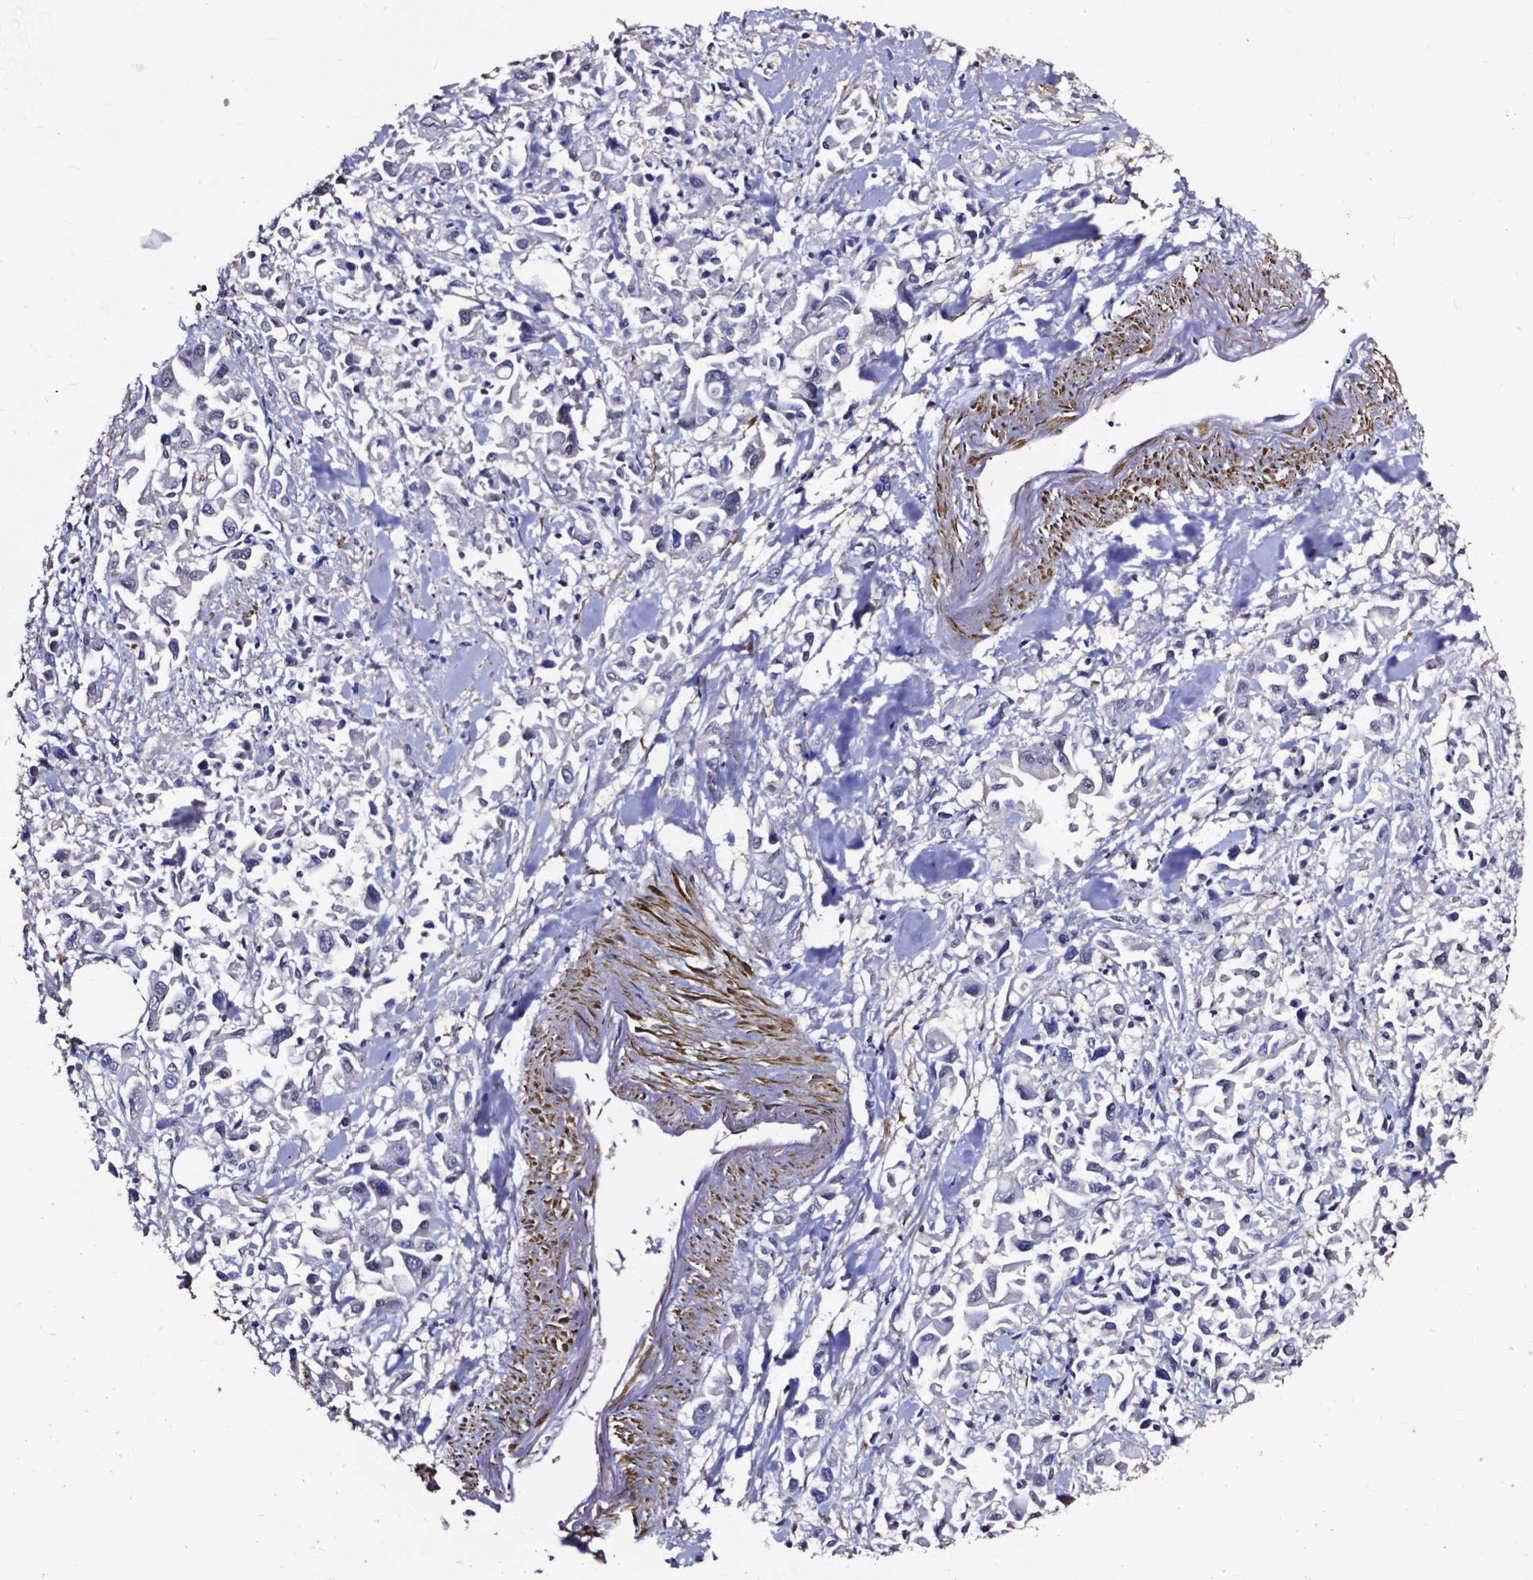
{"staining": {"intensity": "negative", "quantity": "none", "location": "none"}, "tissue": "pancreatic cancer", "cell_type": "Tumor cells", "image_type": "cancer", "snomed": [{"axis": "morphology", "description": "Adenocarcinoma, NOS"}, {"axis": "topography", "description": "Pancreas"}], "caption": "There is no significant positivity in tumor cells of pancreatic cancer (adenocarcinoma).", "gene": "OTUB1", "patient": {"sex": "female", "age": 83}}